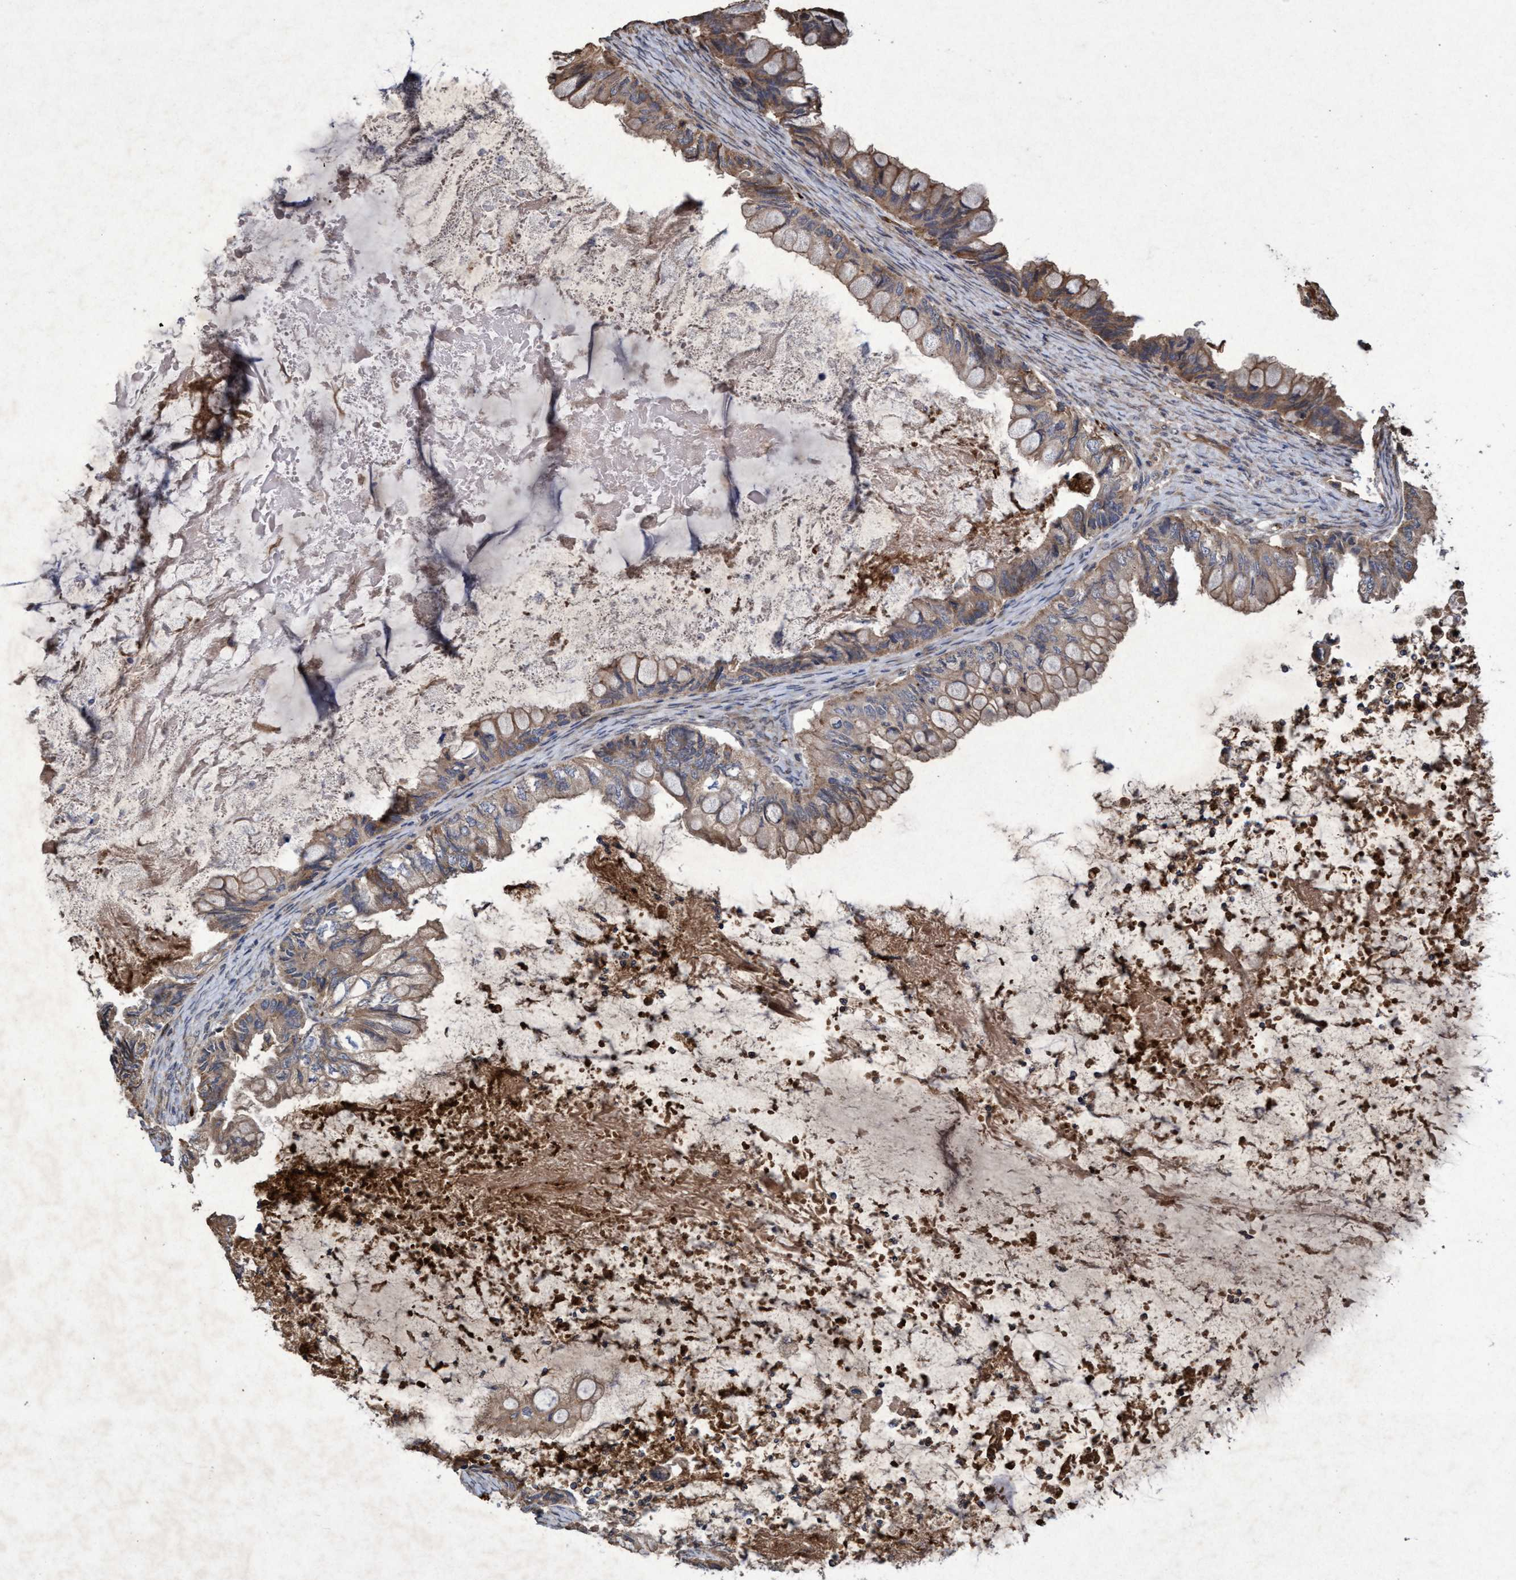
{"staining": {"intensity": "weak", "quantity": ">75%", "location": "cytoplasmic/membranous"}, "tissue": "ovarian cancer", "cell_type": "Tumor cells", "image_type": "cancer", "snomed": [{"axis": "morphology", "description": "Cystadenocarcinoma, mucinous, NOS"}, {"axis": "topography", "description": "Ovary"}], "caption": "Ovarian cancer stained for a protein shows weak cytoplasmic/membranous positivity in tumor cells. Nuclei are stained in blue.", "gene": "CHMP6", "patient": {"sex": "female", "age": 80}}